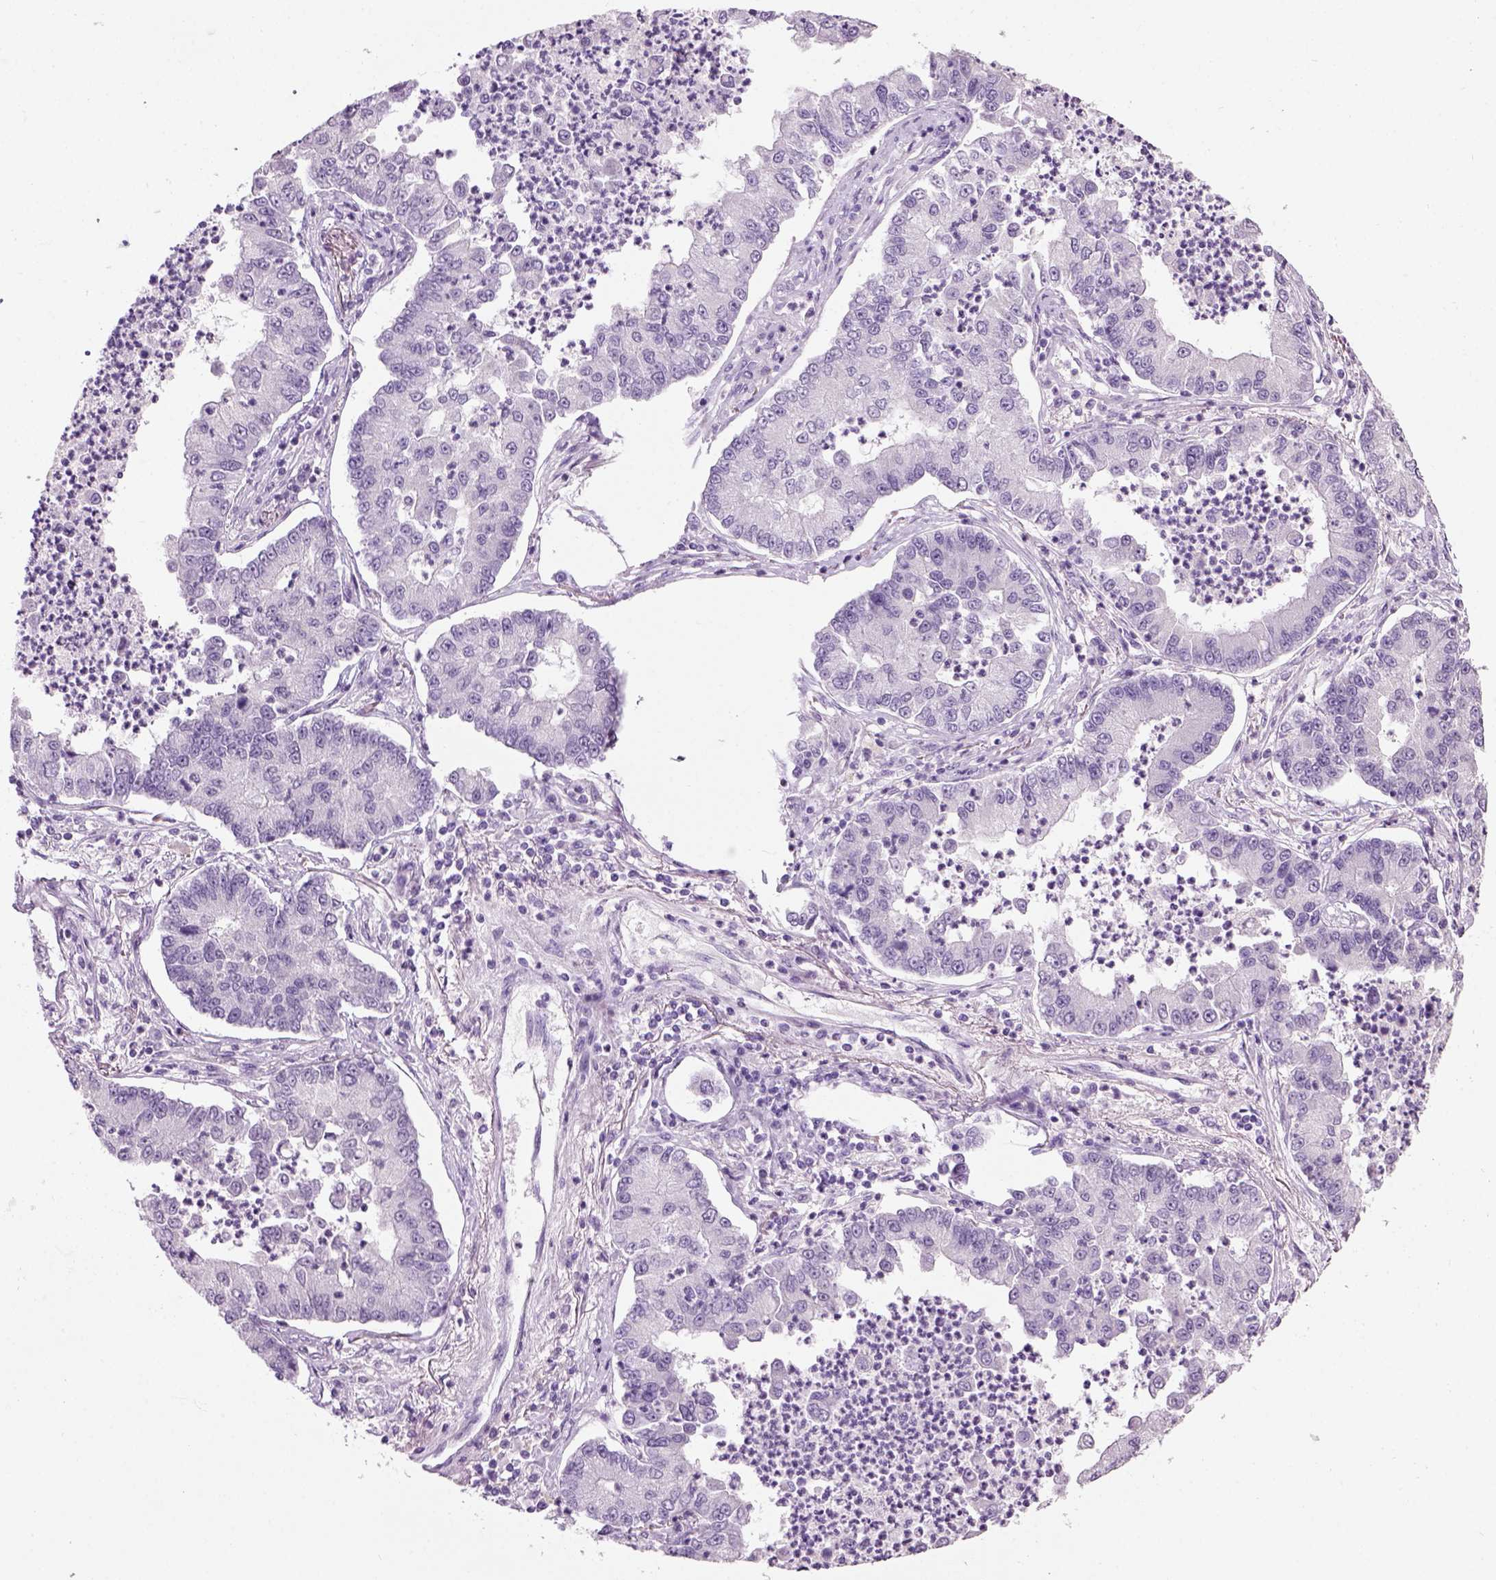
{"staining": {"intensity": "negative", "quantity": "none", "location": "none"}, "tissue": "lung cancer", "cell_type": "Tumor cells", "image_type": "cancer", "snomed": [{"axis": "morphology", "description": "Adenocarcinoma, NOS"}, {"axis": "topography", "description": "Lung"}], "caption": "Protein analysis of lung adenocarcinoma demonstrates no significant staining in tumor cells.", "gene": "GABRB2", "patient": {"sex": "female", "age": 57}}